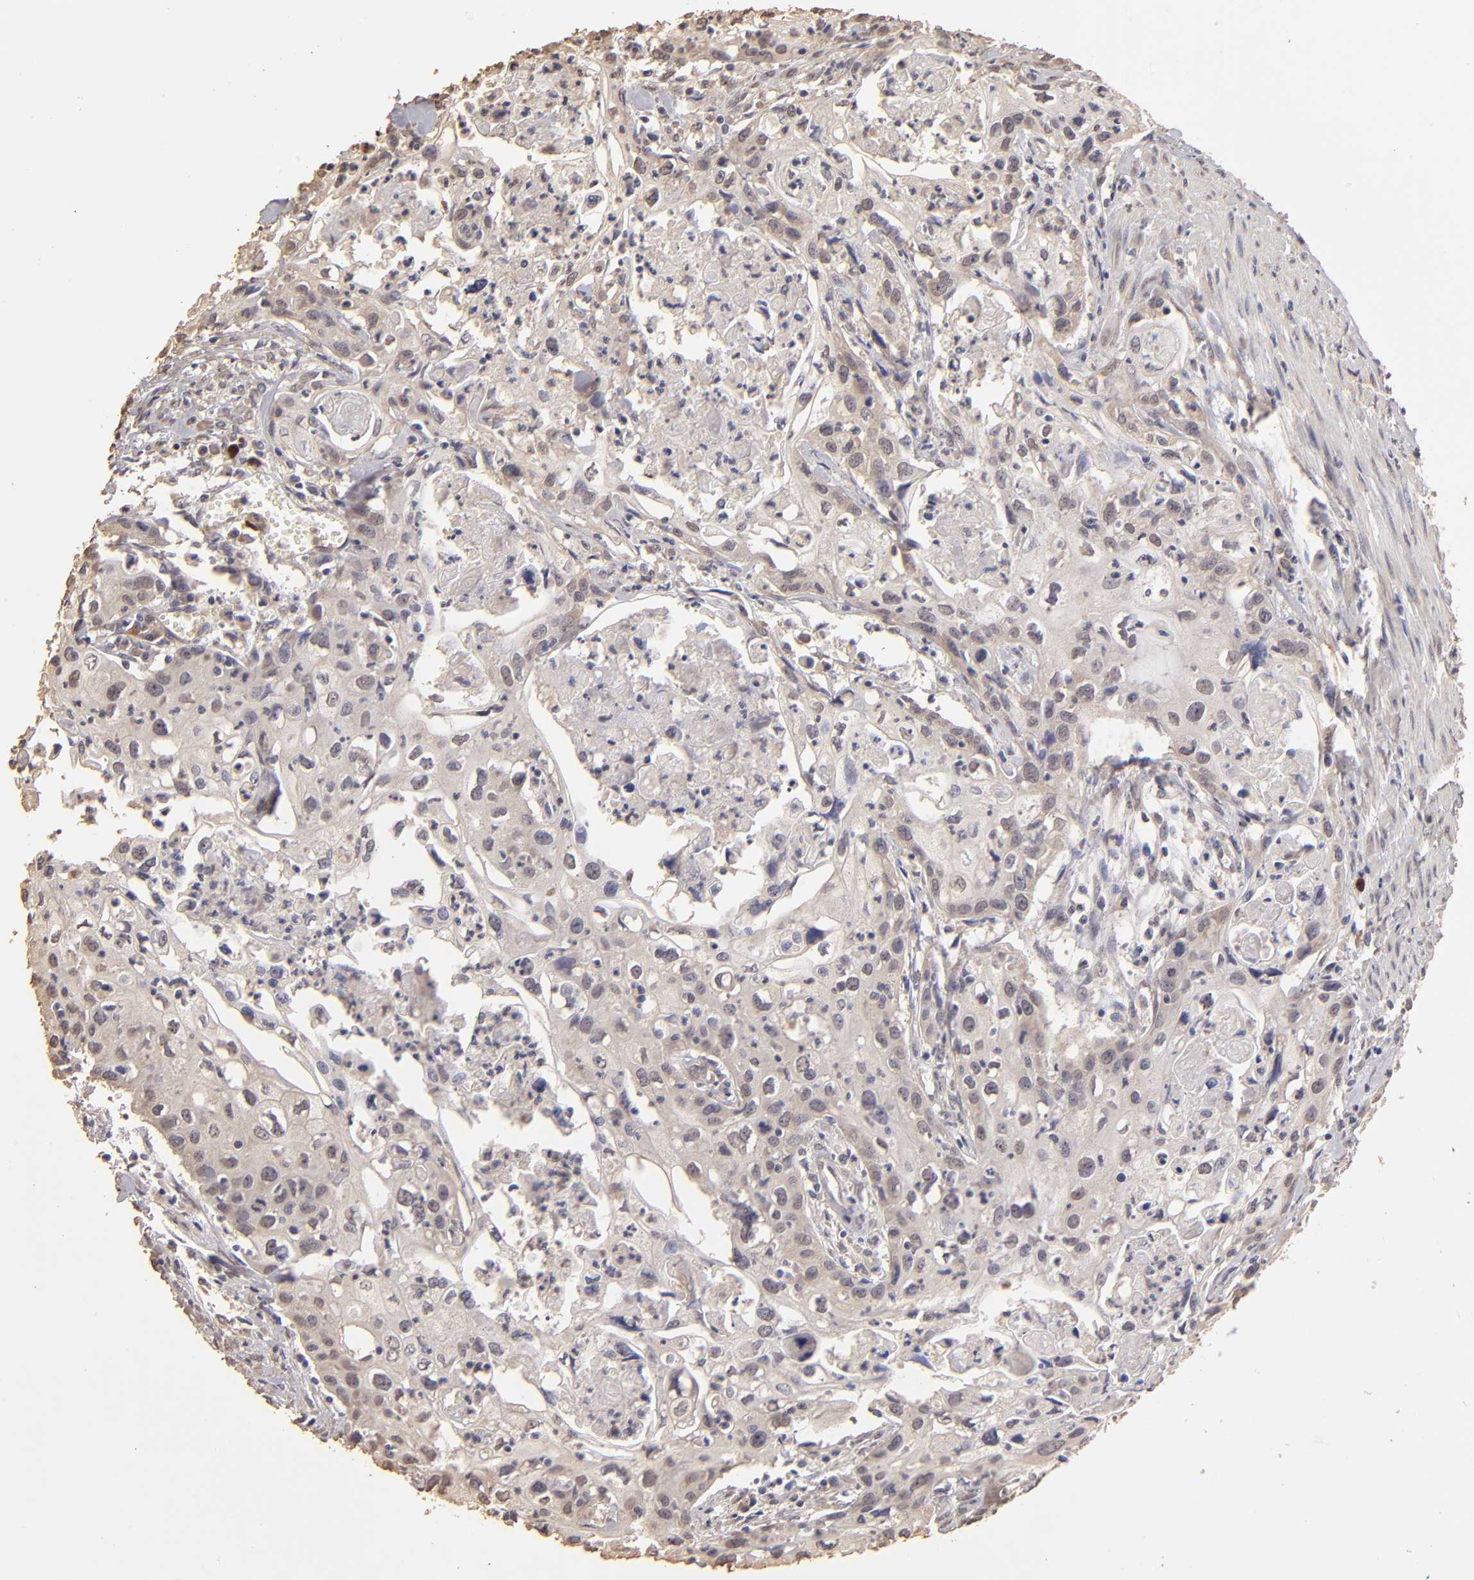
{"staining": {"intensity": "weak", "quantity": "<25%", "location": "cytoplasmic/membranous"}, "tissue": "urothelial cancer", "cell_type": "Tumor cells", "image_type": "cancer", "snomed": [{"axis": "morphology", "description": "Urothelial carcinoma, High grade"}, {"axis": "topography", "description": "Urinary bladder"}], "caption": "Urothelial carcinoma (high-grade) stained for a protein using IHC exhibits no staining tumor cells.", "gene": "OPHN1", "patient": {"sex": "male", "age": 54}}